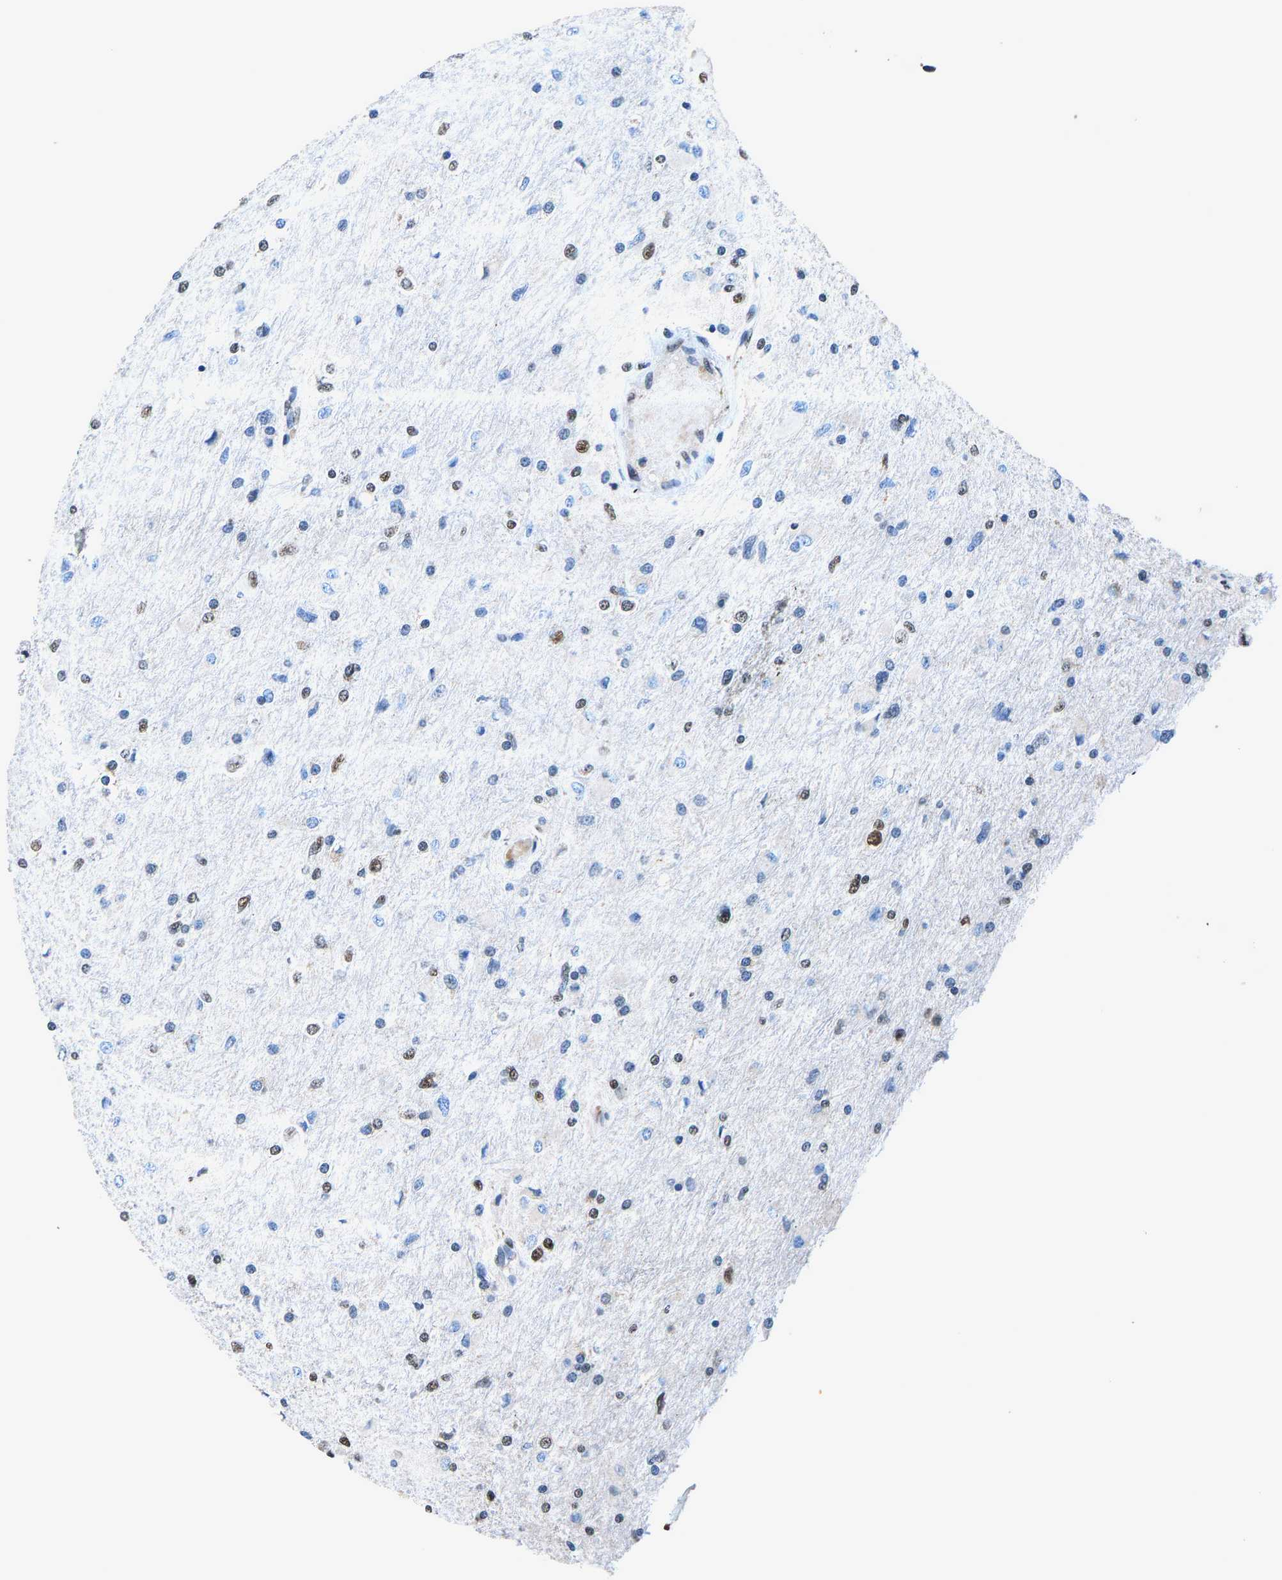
{"staining": {"intensity": "weak", "quantity": "<25%", "location": "nuclear"}, "tissue": "glioma", "cell_type": "Tumor cells", "image_type": "cancer", "snomed": [{"axis": "morphology", "description": "Glioma, malignant, High grade"}, {"axis": "topography", "description": "Cerebral cortex"}], "caption": "IHC histopathology image of human malignant glioma (high-grade) stained for a protein (brown), which shows no expression in tumor cells. (Brightfield microscopy of DAB (3,3'-diaminobenzidine) immunohistochemistry (IHC) at high magnification).", "gene": "FOS", "patient": {"sex": "female", "age": 36}}